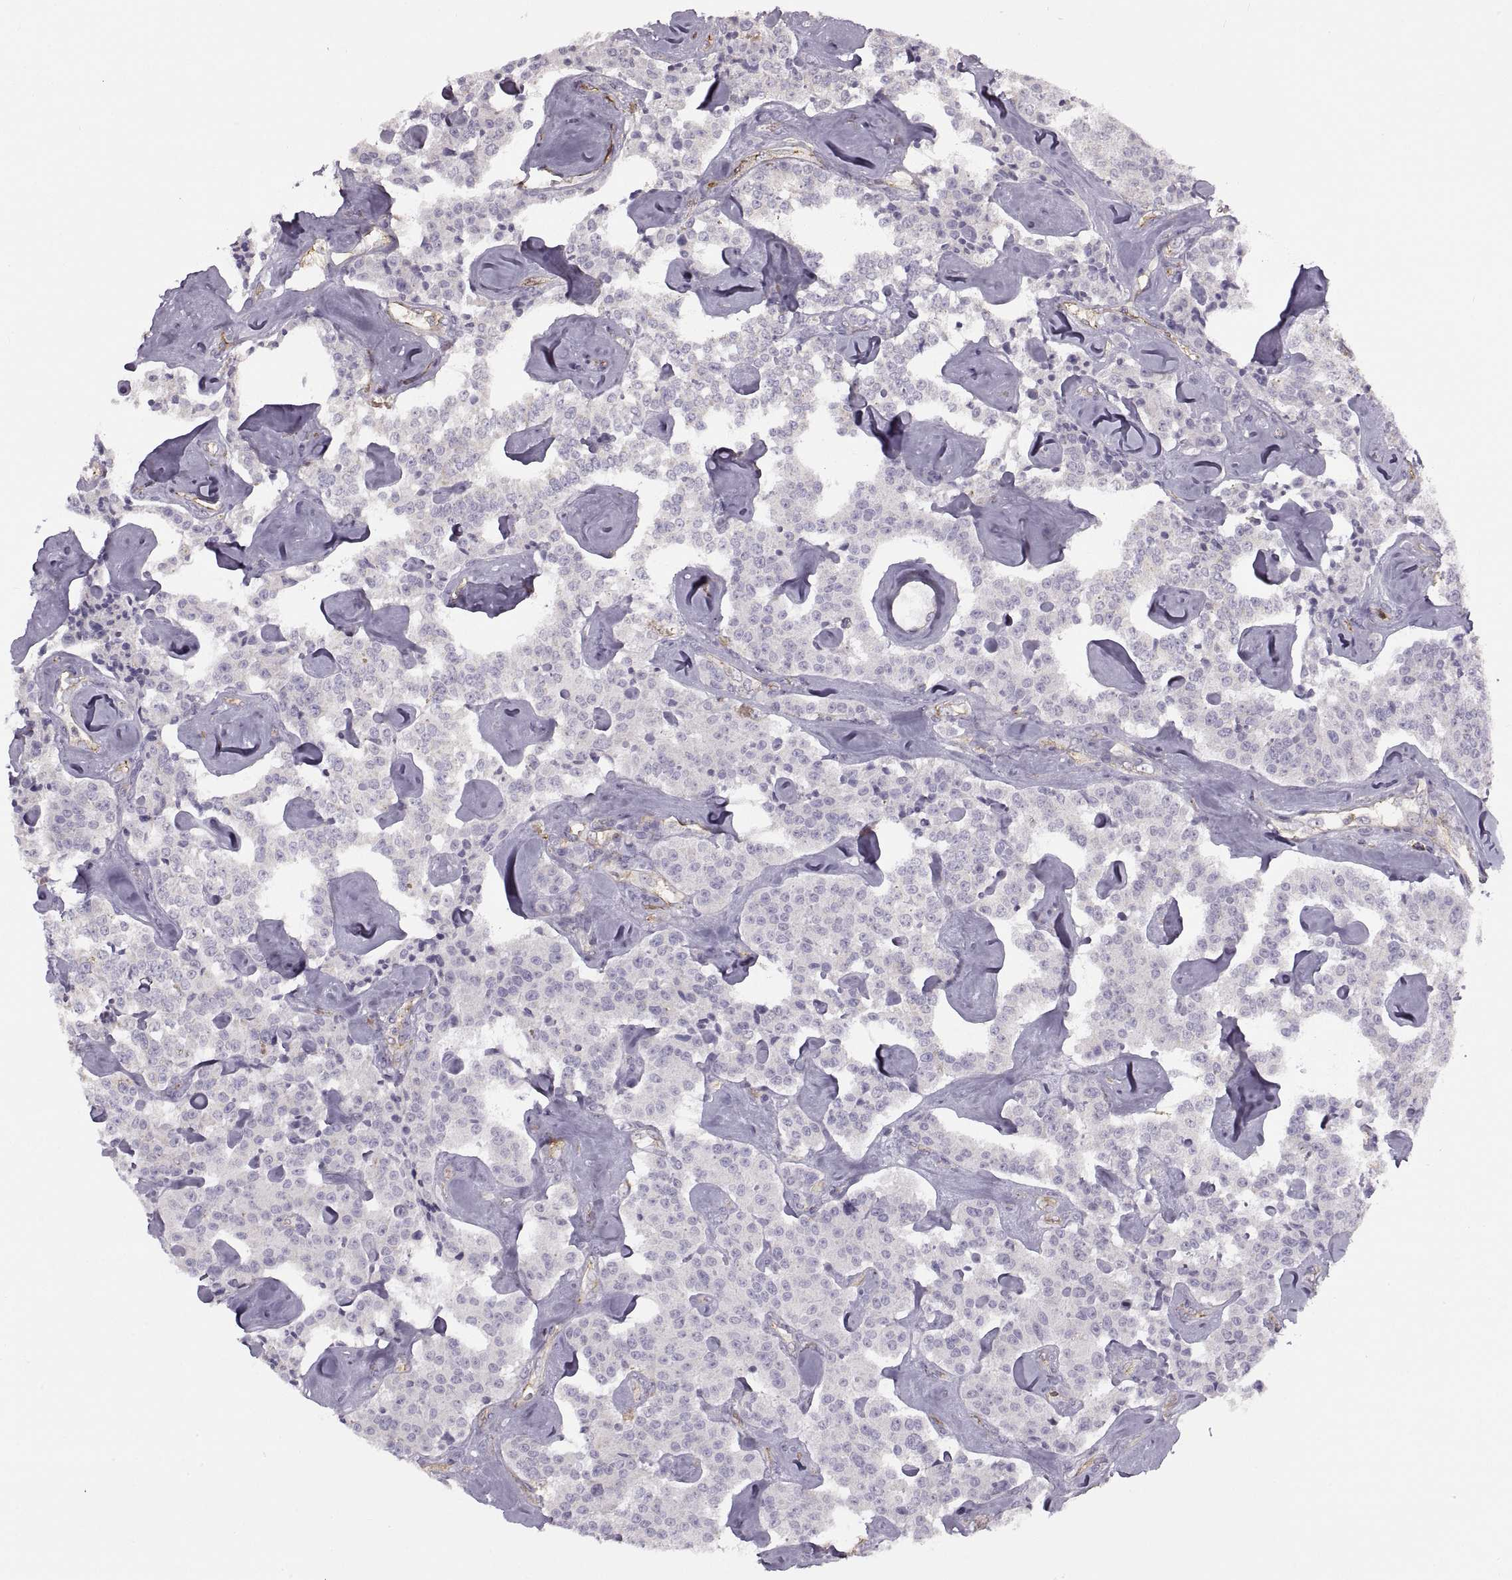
{"staining": {"intensity": "negative", "quantity": "none", "location": "none"}, "tissue": "carcinoid", "cell_type": "Tumor cells", "image_type": "cancer", "snomed": [{"axis": "morphology", "description": "Carcinoid, malignant, NOS"}, {"axis": "topography", "description": "Pancreas"}], "caption": "DAB (3,3'-diaminobenzidine) immunohistochemical staining of human carcinoid exhibits no significant positivity in tumor cells.", "gene": "RALB", "patient": {"sex": "male", "age": 41}}